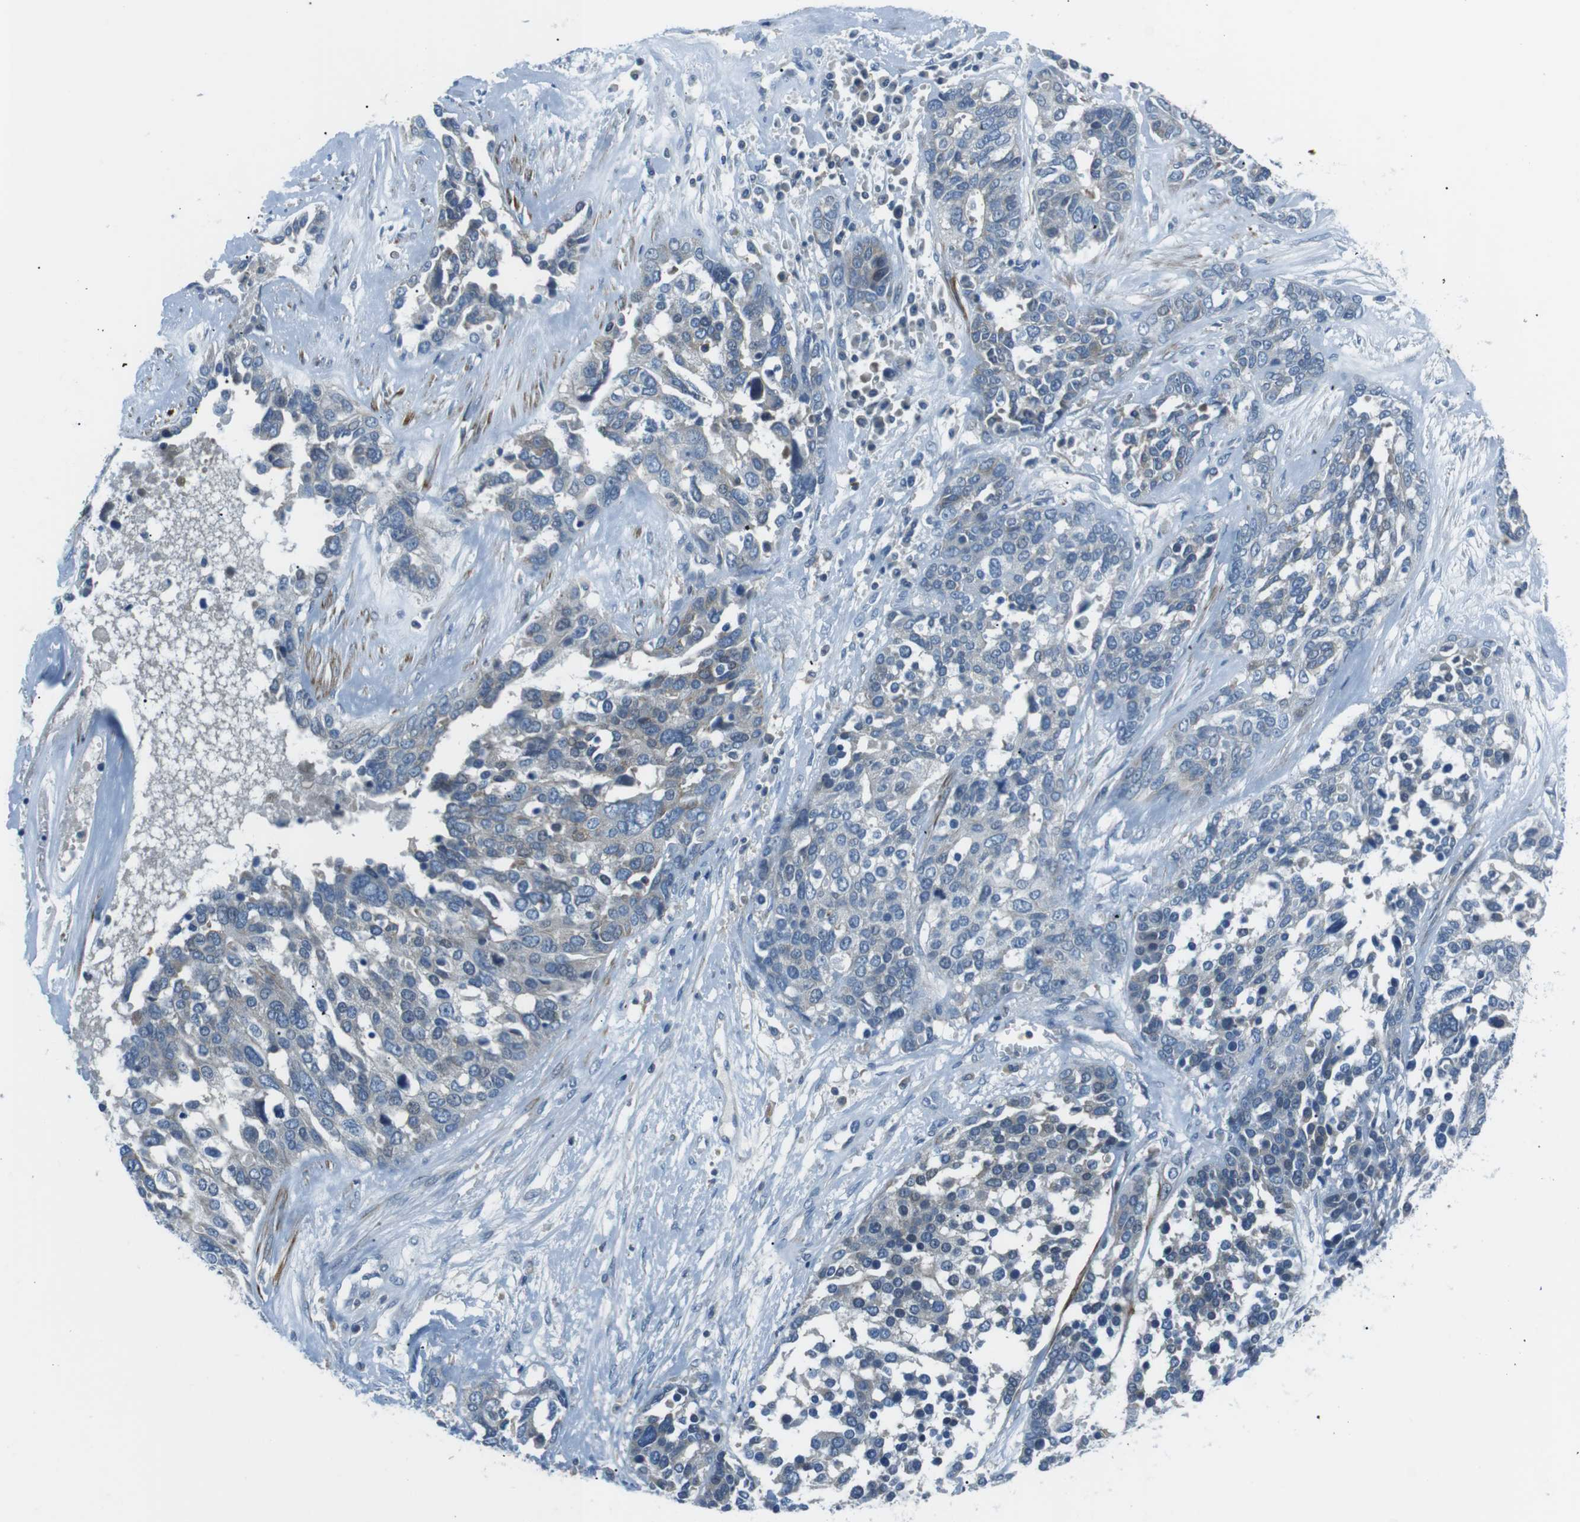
{"staining": {"intensity": "negative", "quantity": "none", "location": "none"}, "tissue": "ovarian cancer", "cell_type": "Tumor cells", "image_type": "cancer", "snomed": [{"axis": "morphology", "description": "Cystadenocarcinoma, serous, NOS"}, {"axis": "topography", "description": "Ovary"}], "caption": "Protein analysis of serous cystadenocarcinoma (ovarian) reveals no significant expression in tumor cells.", "gene": "ARVCF", "patient": {"sex": "female", "age": 44}}